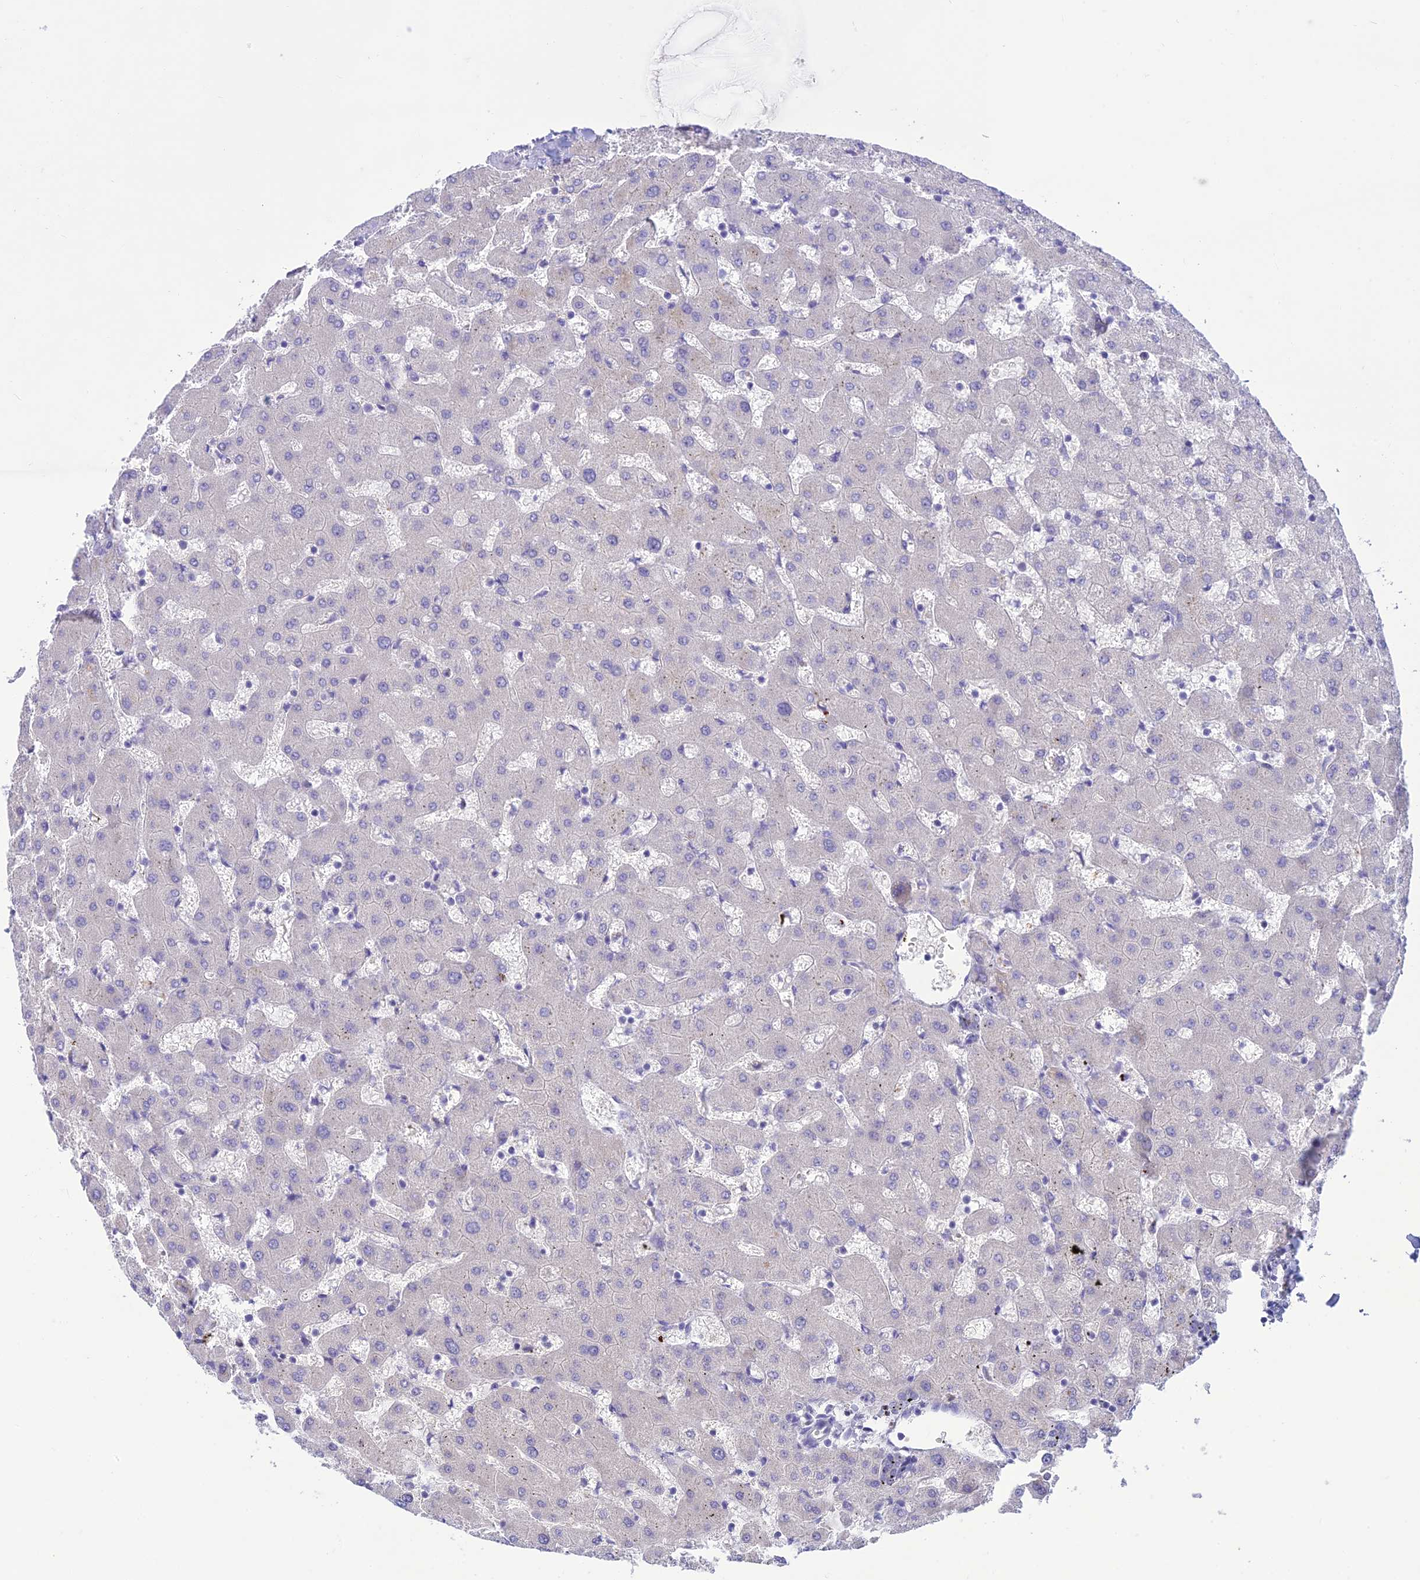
{"staining": {"intensity": "negative", "quantity": "none", "location": "none"}, "tissue": "liver", "cell_type": "Cholangiocytes", "image_type": "normal", "snomed": [{"axis": "morphology", "description": "Normal tissue, NOS"}, {"axis": "topography", "description": "Liver"}], "caption": "A histopathology image of liver stained for a protein shows no brown staining in cholangiocytes.", "gene": "DHDH", "patient": {"sex": "female", "age": 63}}